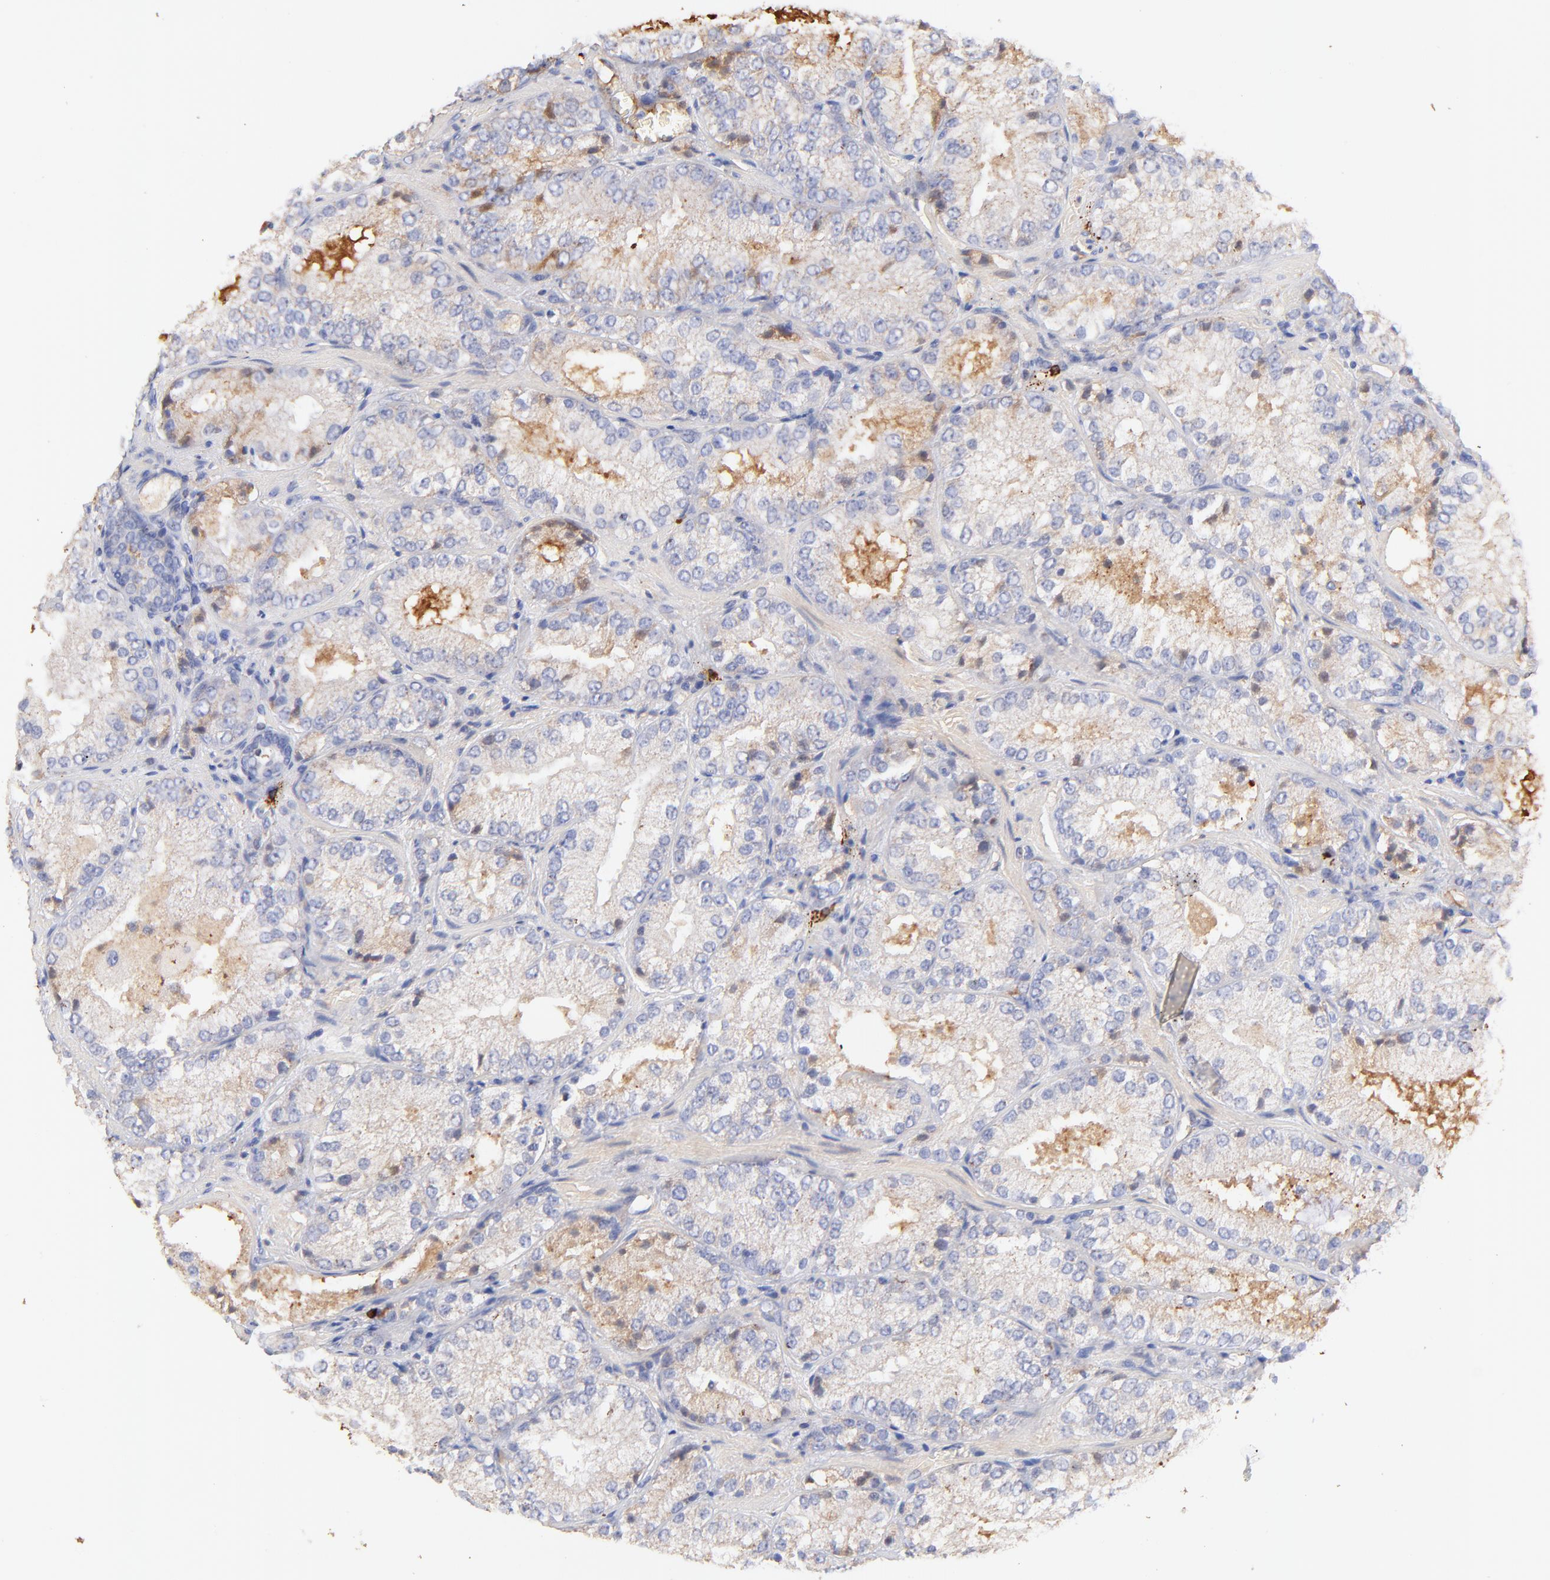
{"staining": {"intensity": "negative", "quantity": "none", "location": "none"}, "tissue": "prostate cancer", "cell_type": "Tumor cells", "image_type": "cancer", "snomed": [{"axis": "morphology", "description": "Adenocarcinoma, Low grade"}, {"axis": "topography", "description": "Prostate"}], "caption": "This photomicrograph is of prostate adenocarcinoma (low-grade) stained with immunohistochemistry (IHC) to label a protein in brown with the nuclei are counter-stained blue. There is no positivity in tumor cells.", "gene": "IGLV7-43", "patient": {"sex": "male", "age": 60}}